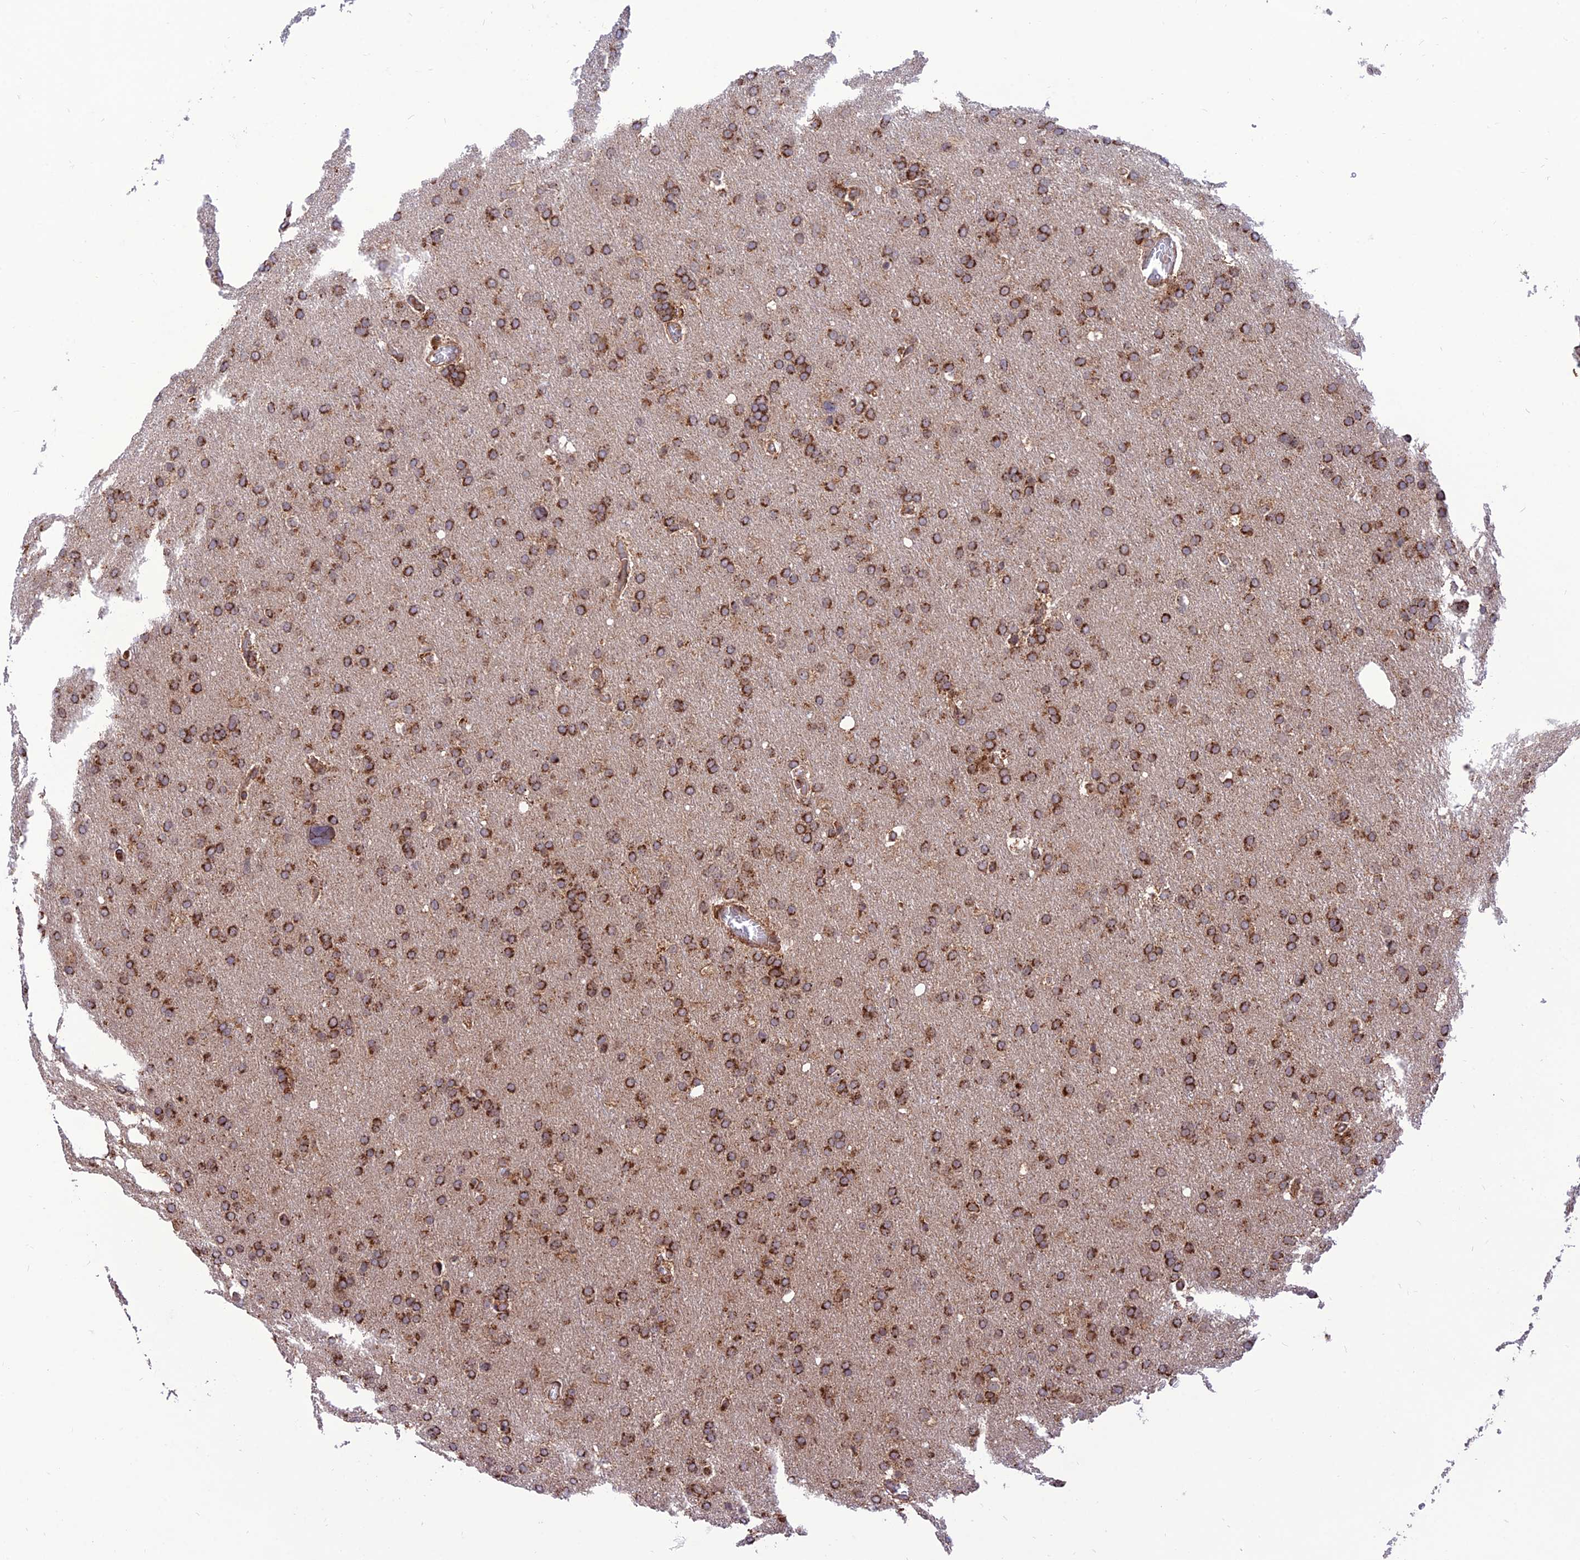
{"staining": {"intensity": "strong", "quantity": ">75%", "location": "cytoplasmic/membranous"}, "tissue": "glioma", "cell_type": "Tumor cells", "image_type": "cancer", "snomed": [{"axis": "morphology", "description": "Glioma, malignant, High grade"}, {"axis": "topography", "description": "Cerebral cortex"}], "caption": "This is a micrograph of immunohistochemistry staining of malignant glioma (high-grade), which shows strong positivity in the cytoplasmic/membranous of tumor cells.", "gene": "CRTAP", "patient": {"sex": "female", "age": 36}}